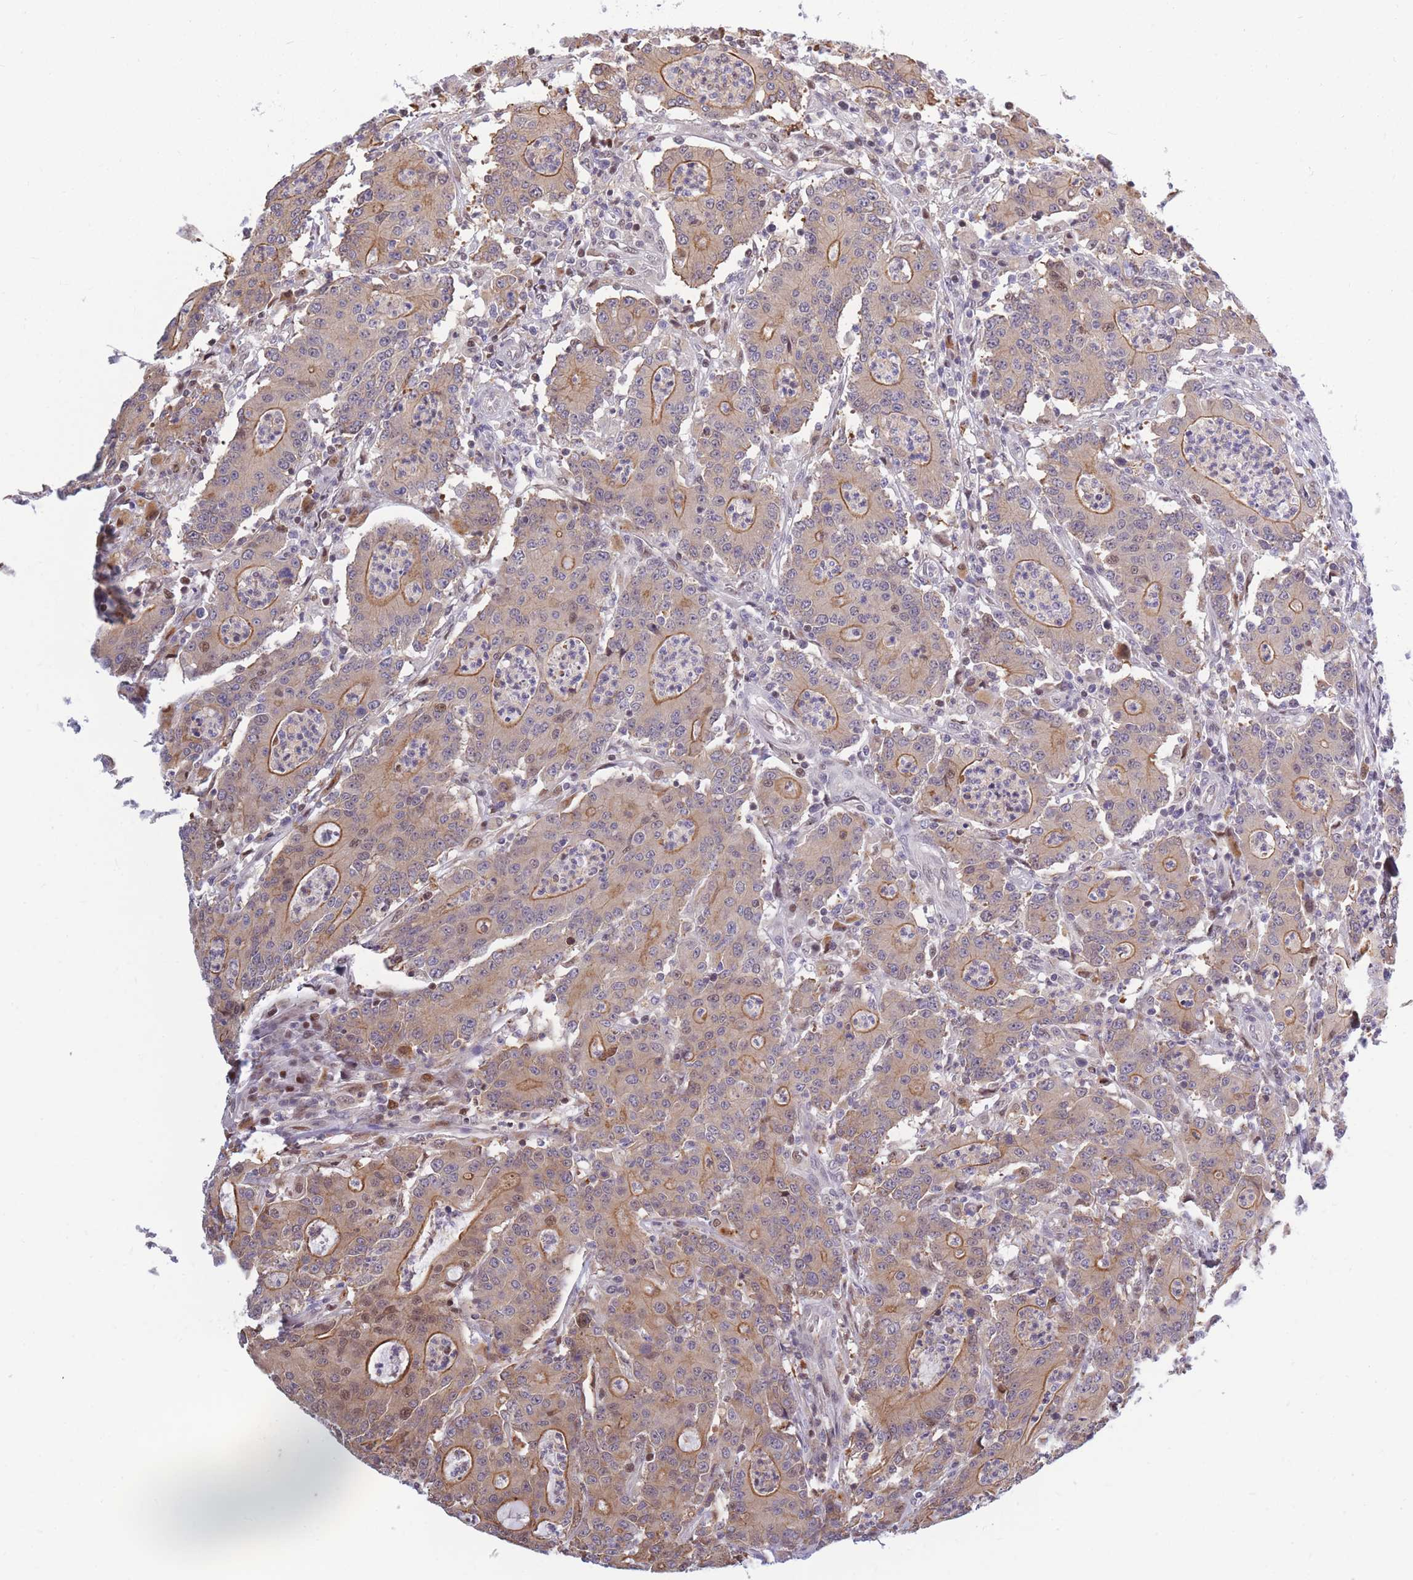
{"staining": {"intensity": "moderate", "quantity": ">75%", "location": "cytoplasmic/membranous"}, "tissue": "colorectal cancer", "cell_type": "Tumor cells", "image_type": "cancer", "snomed": [{"axis": "morphology", "description": "Adenocarcinoma, NOS"}, {"axis": "topography", "description": "Colon"}], "caption": "A high-resolution histopathology image shows IHC staining of adenocarcinoma (colorectal), which exhibits moderate cytoplasmic/membranous staining in about >75% of tumor cells. Using DAB (brown) and hematoxylin (blue) stains, captured at high magnification using brightfield microscopy.", "gene": "CRACD", "patient": {"sex": "male", "age": 83}}